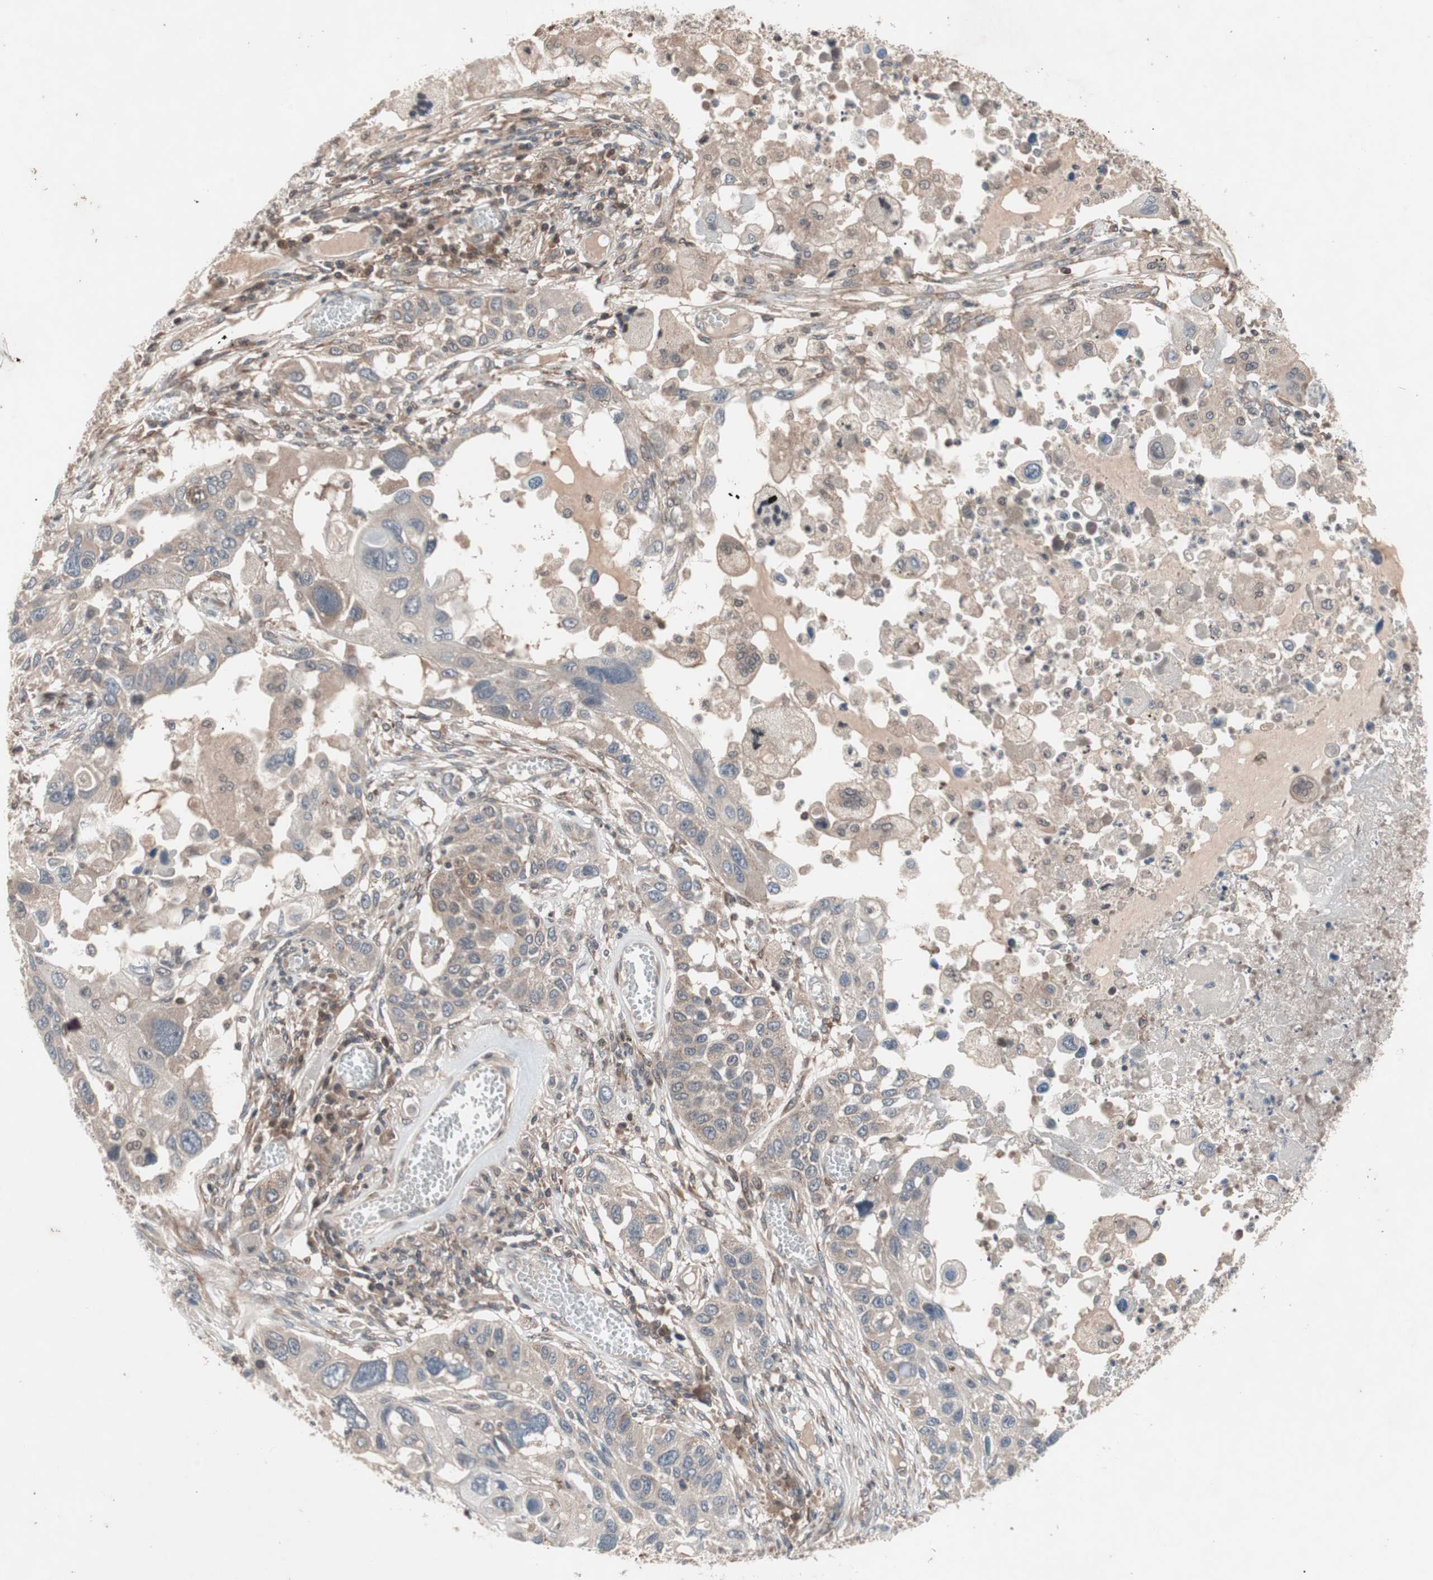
{"staining": {"intensity": "weak", "quantity": "<25%", "location": "cytoplasmic/membranous"}, "tissue": "lung cancer", "cell_type": "Tumor cells", "image_type": "cancer", "snomed": [{"axis": "morphology", "description": "Squamous cell carcinoma, NOS"}, {"axis": "topography", "description": "Lung"}], "caption": "Immunohistochemistry of lung squamous cell carcinoma displays no expression in tumor cells.", "gene": "IRS1", "patient": {"sex": "male", "age": 71}}